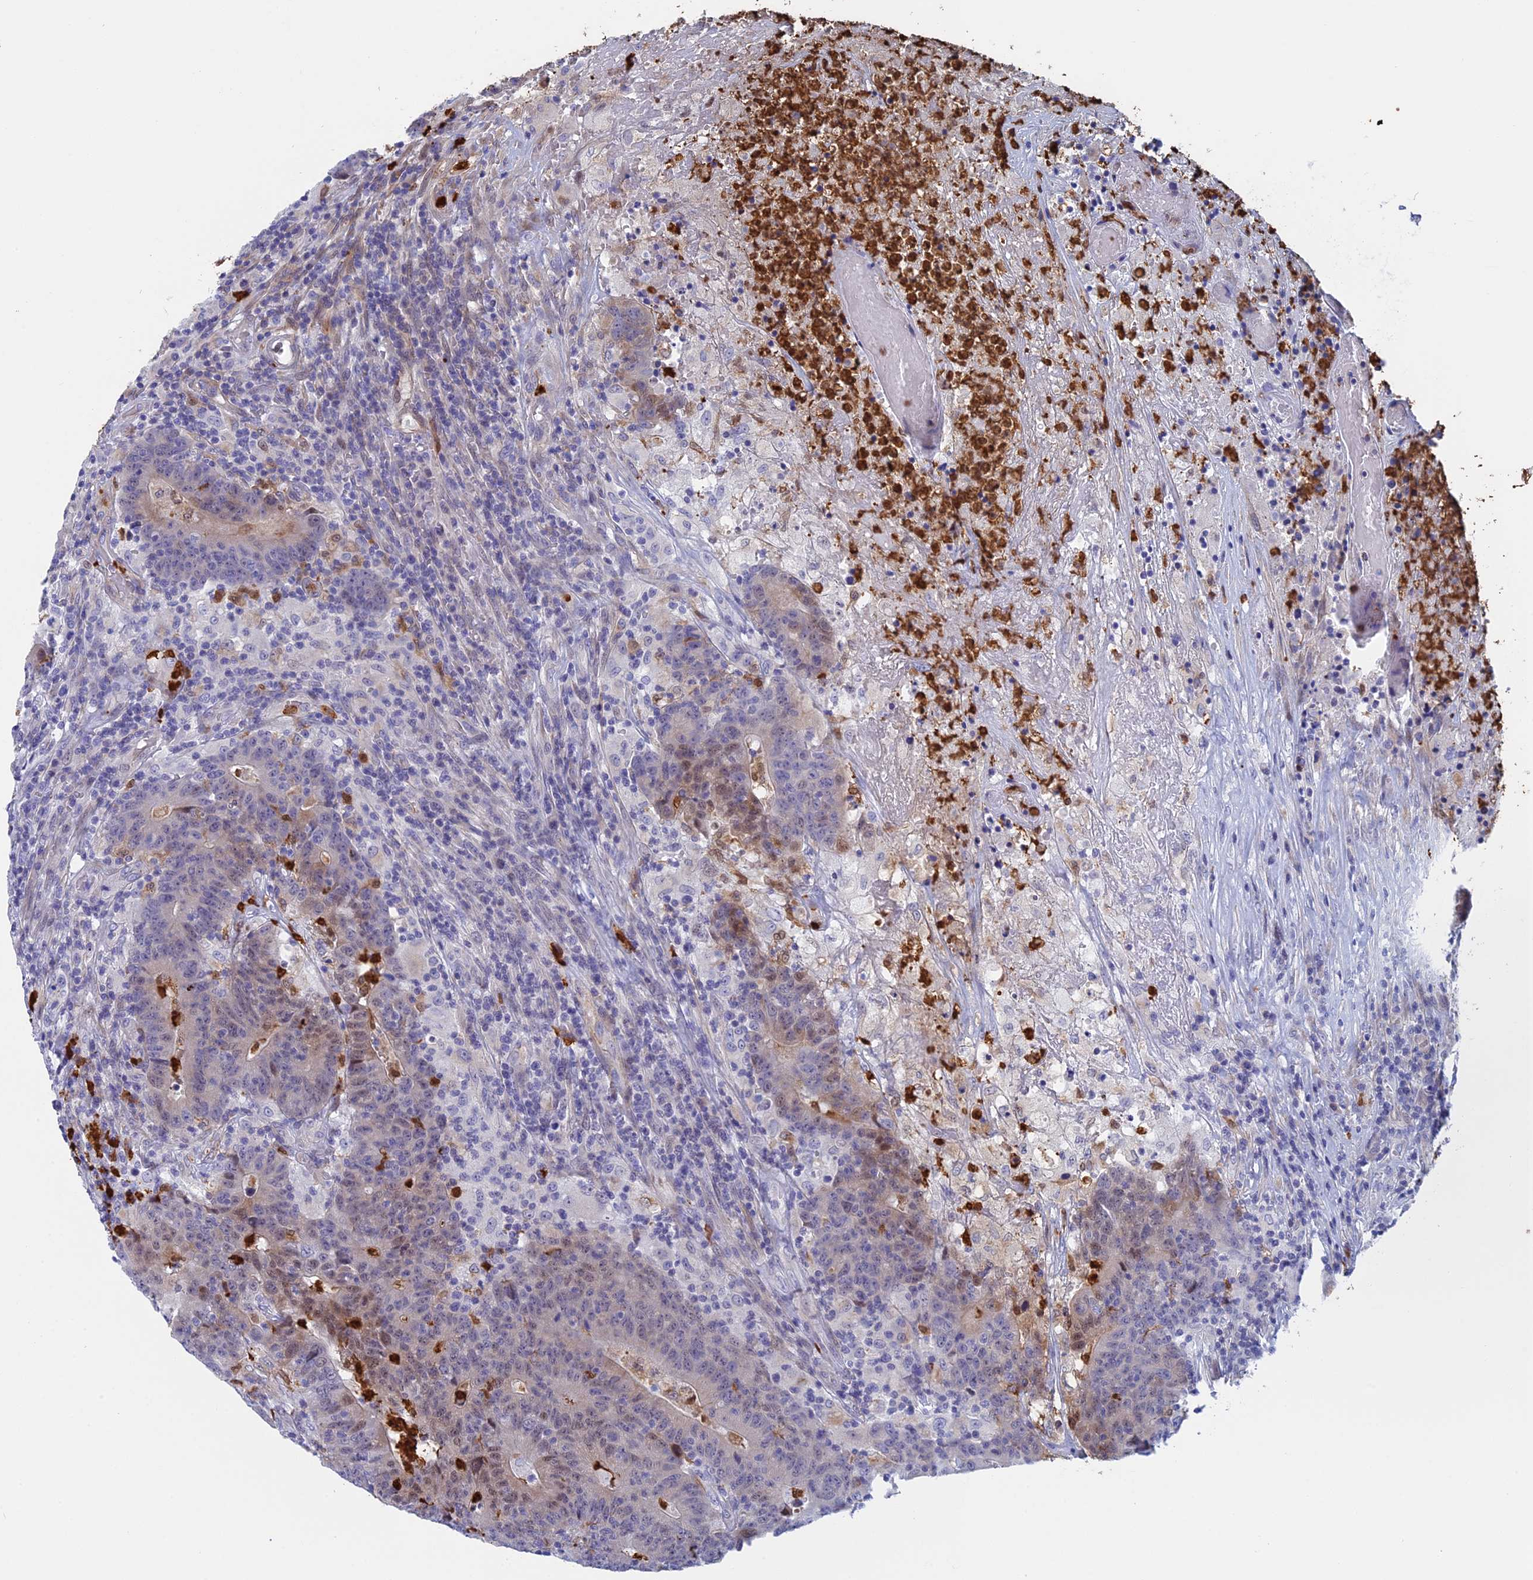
{"staining": {"intensity": "weak", "quantity": "<25%", "location": "cytoplasmic/membranous,nuclear"}, "tissue": "colorectal cancer", "cell_type": "Tumor cells", "image_type": "cancer", "snomed": [{"axis": "morphology", "description": "Adenocarcinoma, NOS"}, {"axis": "topography", "description": "Colon"}], "caption": "An immunohistochemistry image of colorectal cancer is shown. There is no staining in tumor cells of colorectal cancer. The staining is performed using DAB (3,3'-diaminobenzidine) brown chromogen with nuclei counter-stained in using hematoxylin.", "gene": "SLC26A1", "patient": {"sex": "female", "age": 75}}